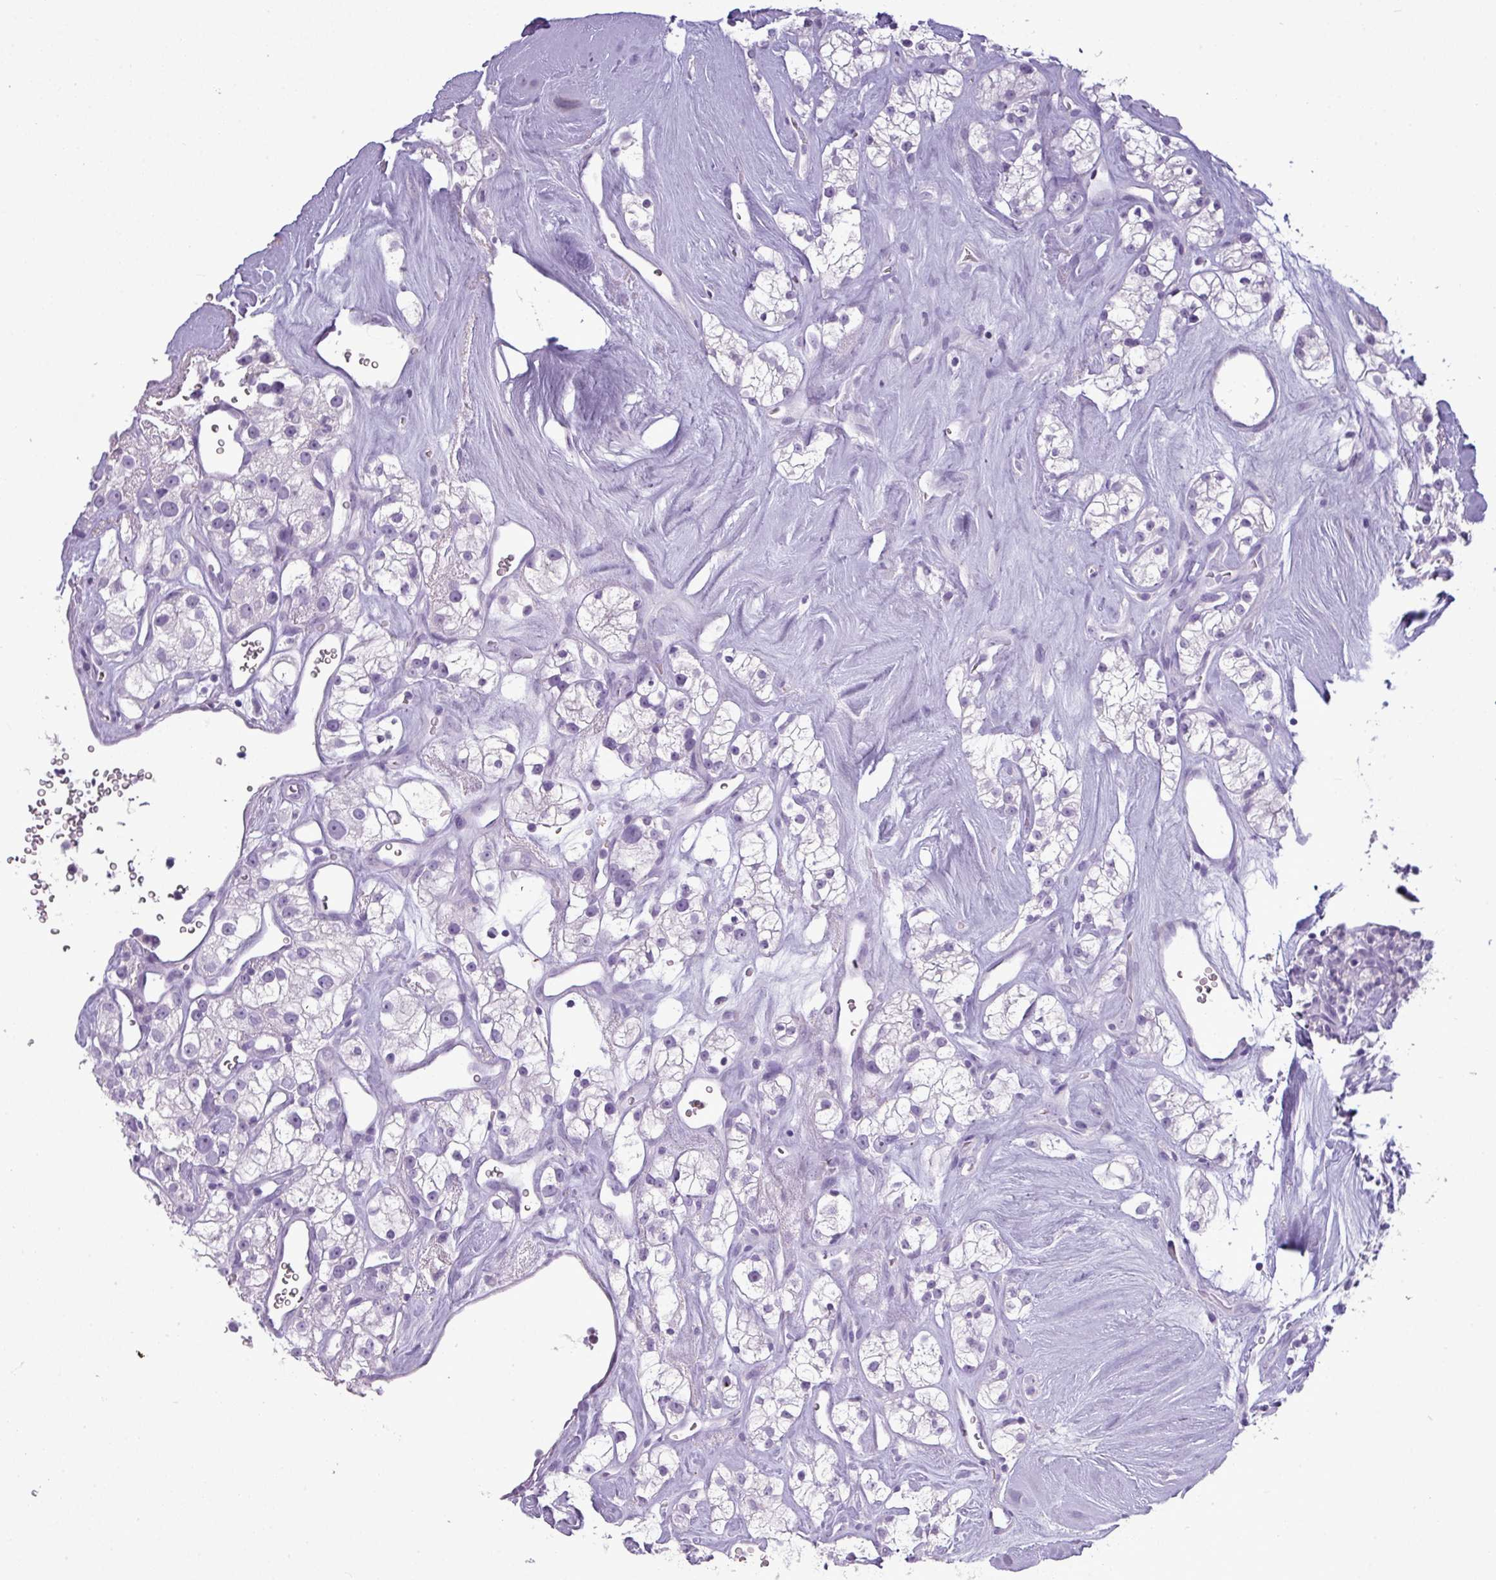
{"staining": {"intensity": "negative", "quantity": "none", "location": "none"}, "tissue": "renal cancer", "cell_type": "Tumor cells", "image_type": "cancer", "snomed": [{"axis": "morphology", "description": "Adenocarcinoma, NOS"}, {"axis": "topography", "description": "Kidney"}], "caption": "Renal cancer (adenocarcinoma) was stained to show a protein in brown. There is no significant positivity in tumor cells. Nuclei are stained in blue.", "gene": "TMEM91", "patient": {"sex": "male", "age": 77}}